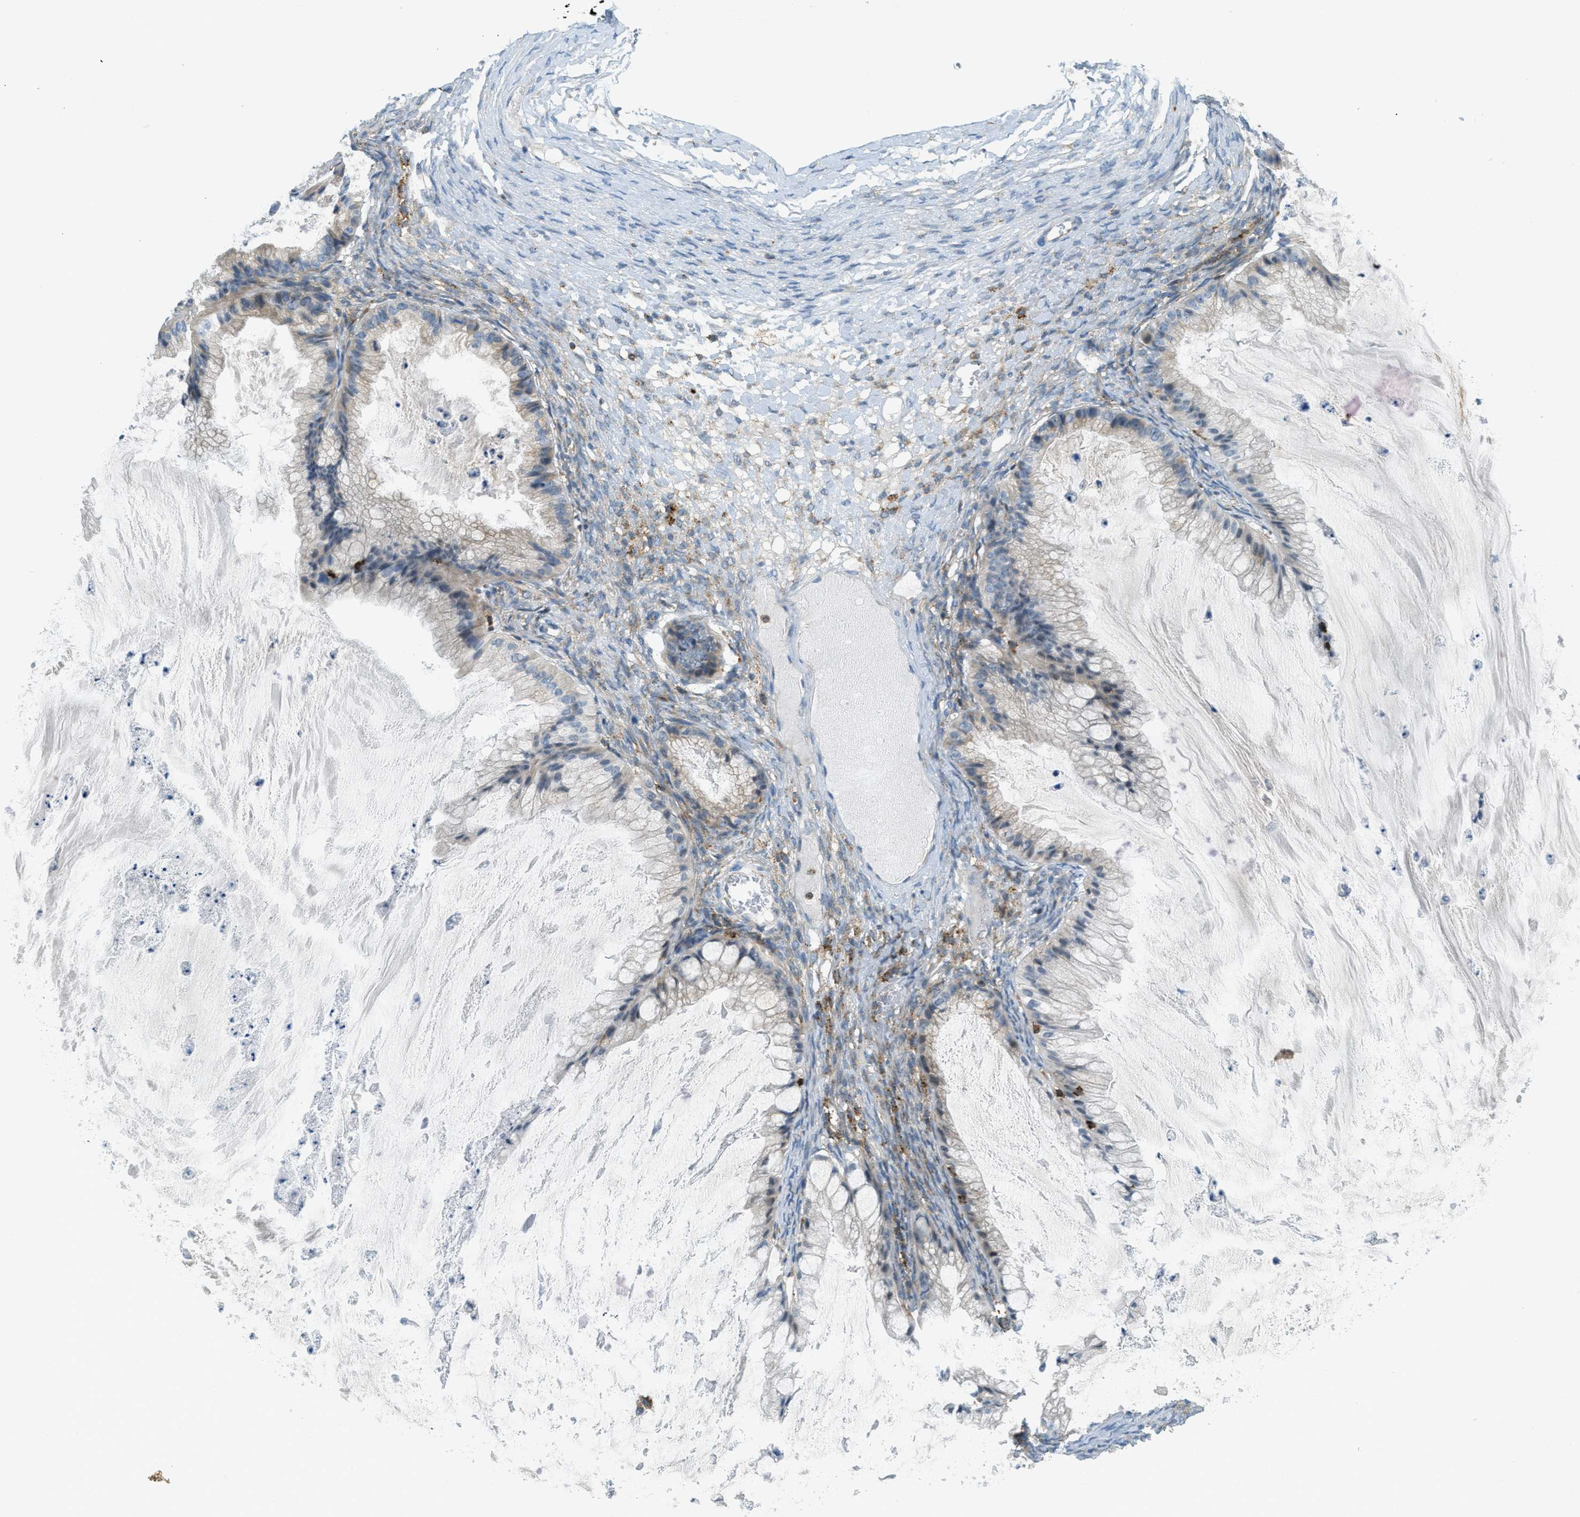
{"staining": {"intensity": "weak", "quantity": "25%-75%", "location": "cytoplasmic/membranous"}, "tissue": "ovarian cancer", "cell_type": "Tumor cells", "image_type": "cancer", "snomed": [{"axis": "morphology", "description": "Cystadenocarcinoma, mucinous, NOS"}, {"axis": "topography", "description": "Ovary"}], "caption": "About 25%-75% of tumor cells in ovarian cancer display weak cytoplasmic/membranous protein expression as visualized by brown immunohistochemical staining.", "gene": "PLBD2", "patient": {"sex": "female", "age": 57}}